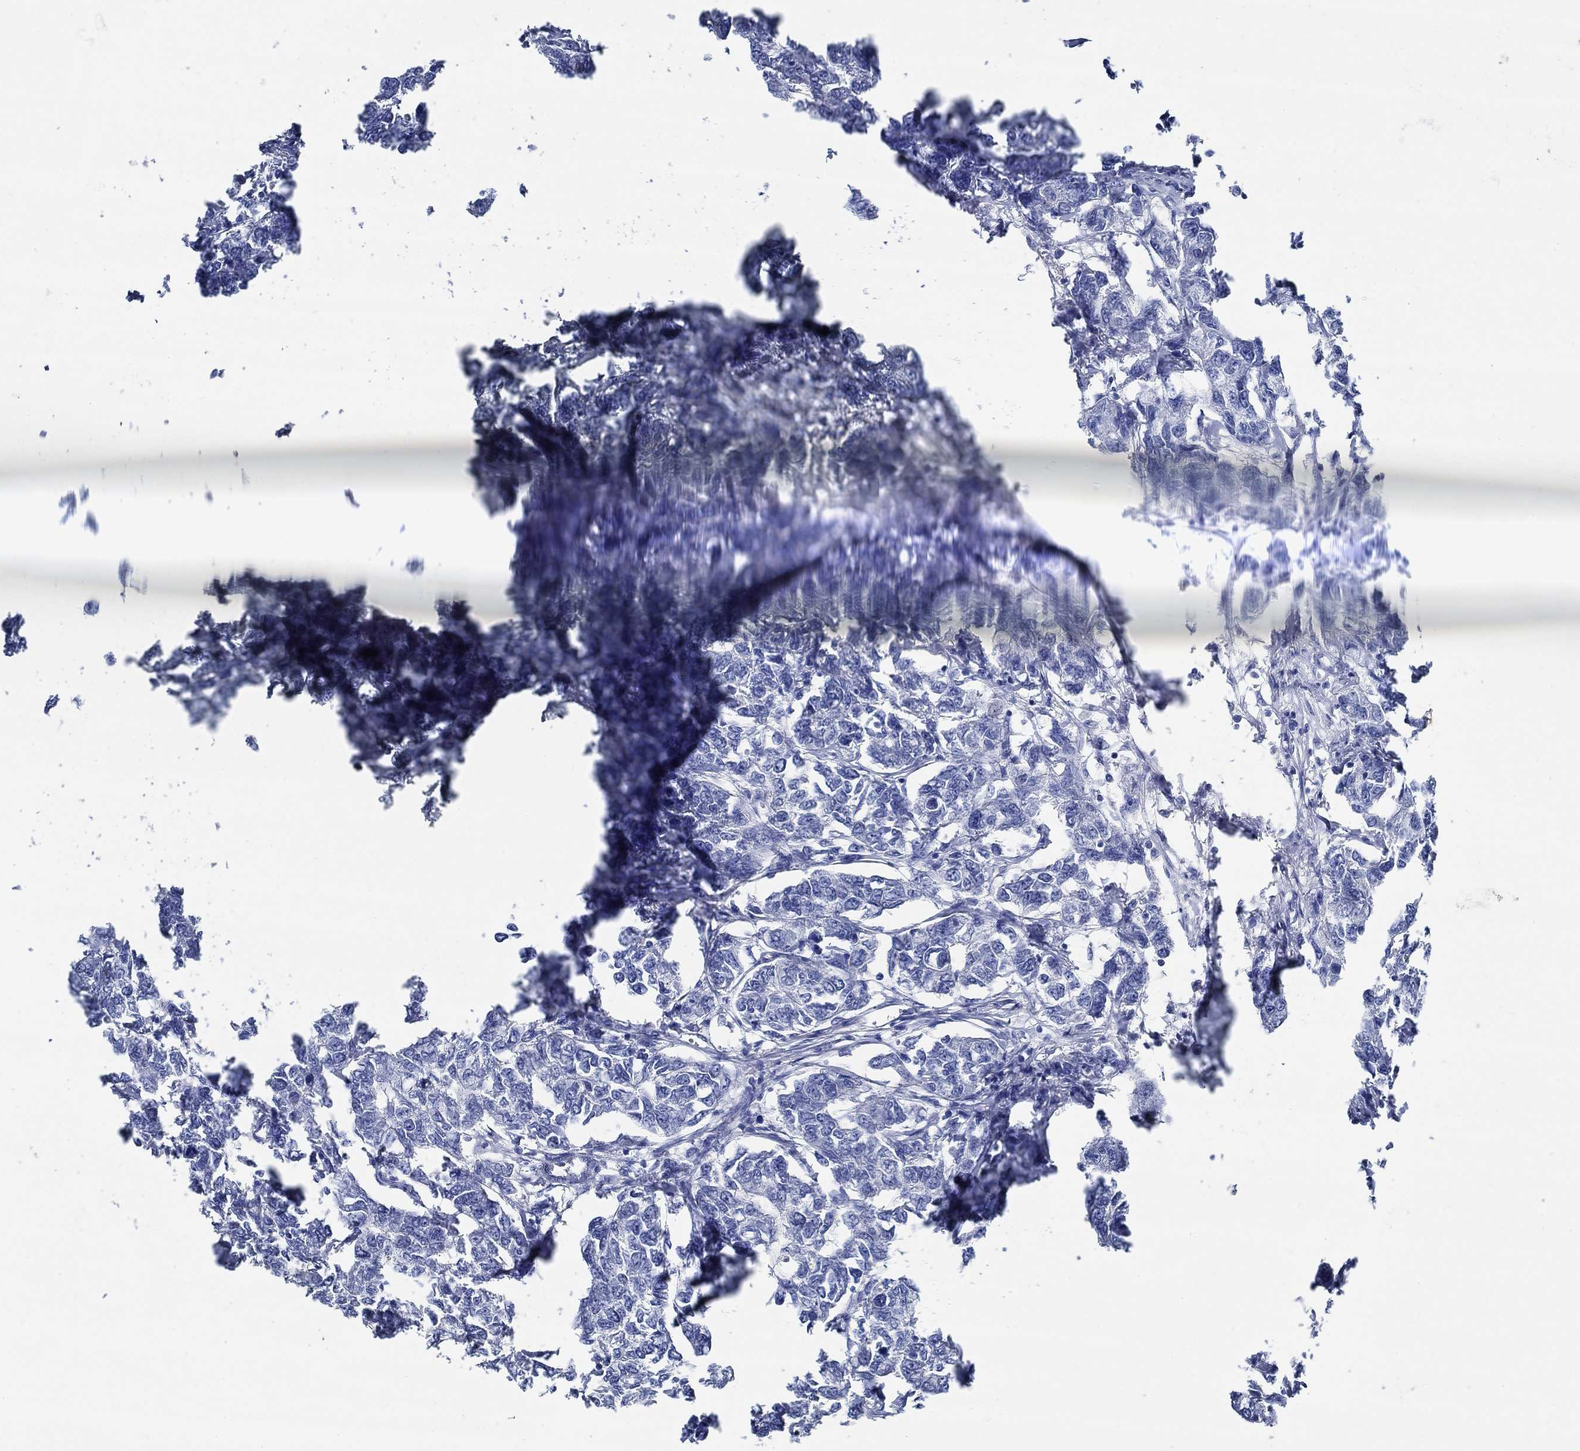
{"staining": {"intensity": "negative", "quantity": "none", "location": "none"}, "tissue": "breast cancer", "cell_type": "Tumor cells", "image_type": "cancer", "snomed": [{"axis": "morphology", "description": "Duct carcinoma"}, {"axis": "topography", "description": "Breast"}], "caption": "Tumor cells show no significant positivity in infiltrating ductal carcinoma (breast). (DAB (3,3'-diaminobenzidine) IHC with hematoxylin counter stain).", "gene": "HECW2", "patient": {"sex": "female", "age": 88}}